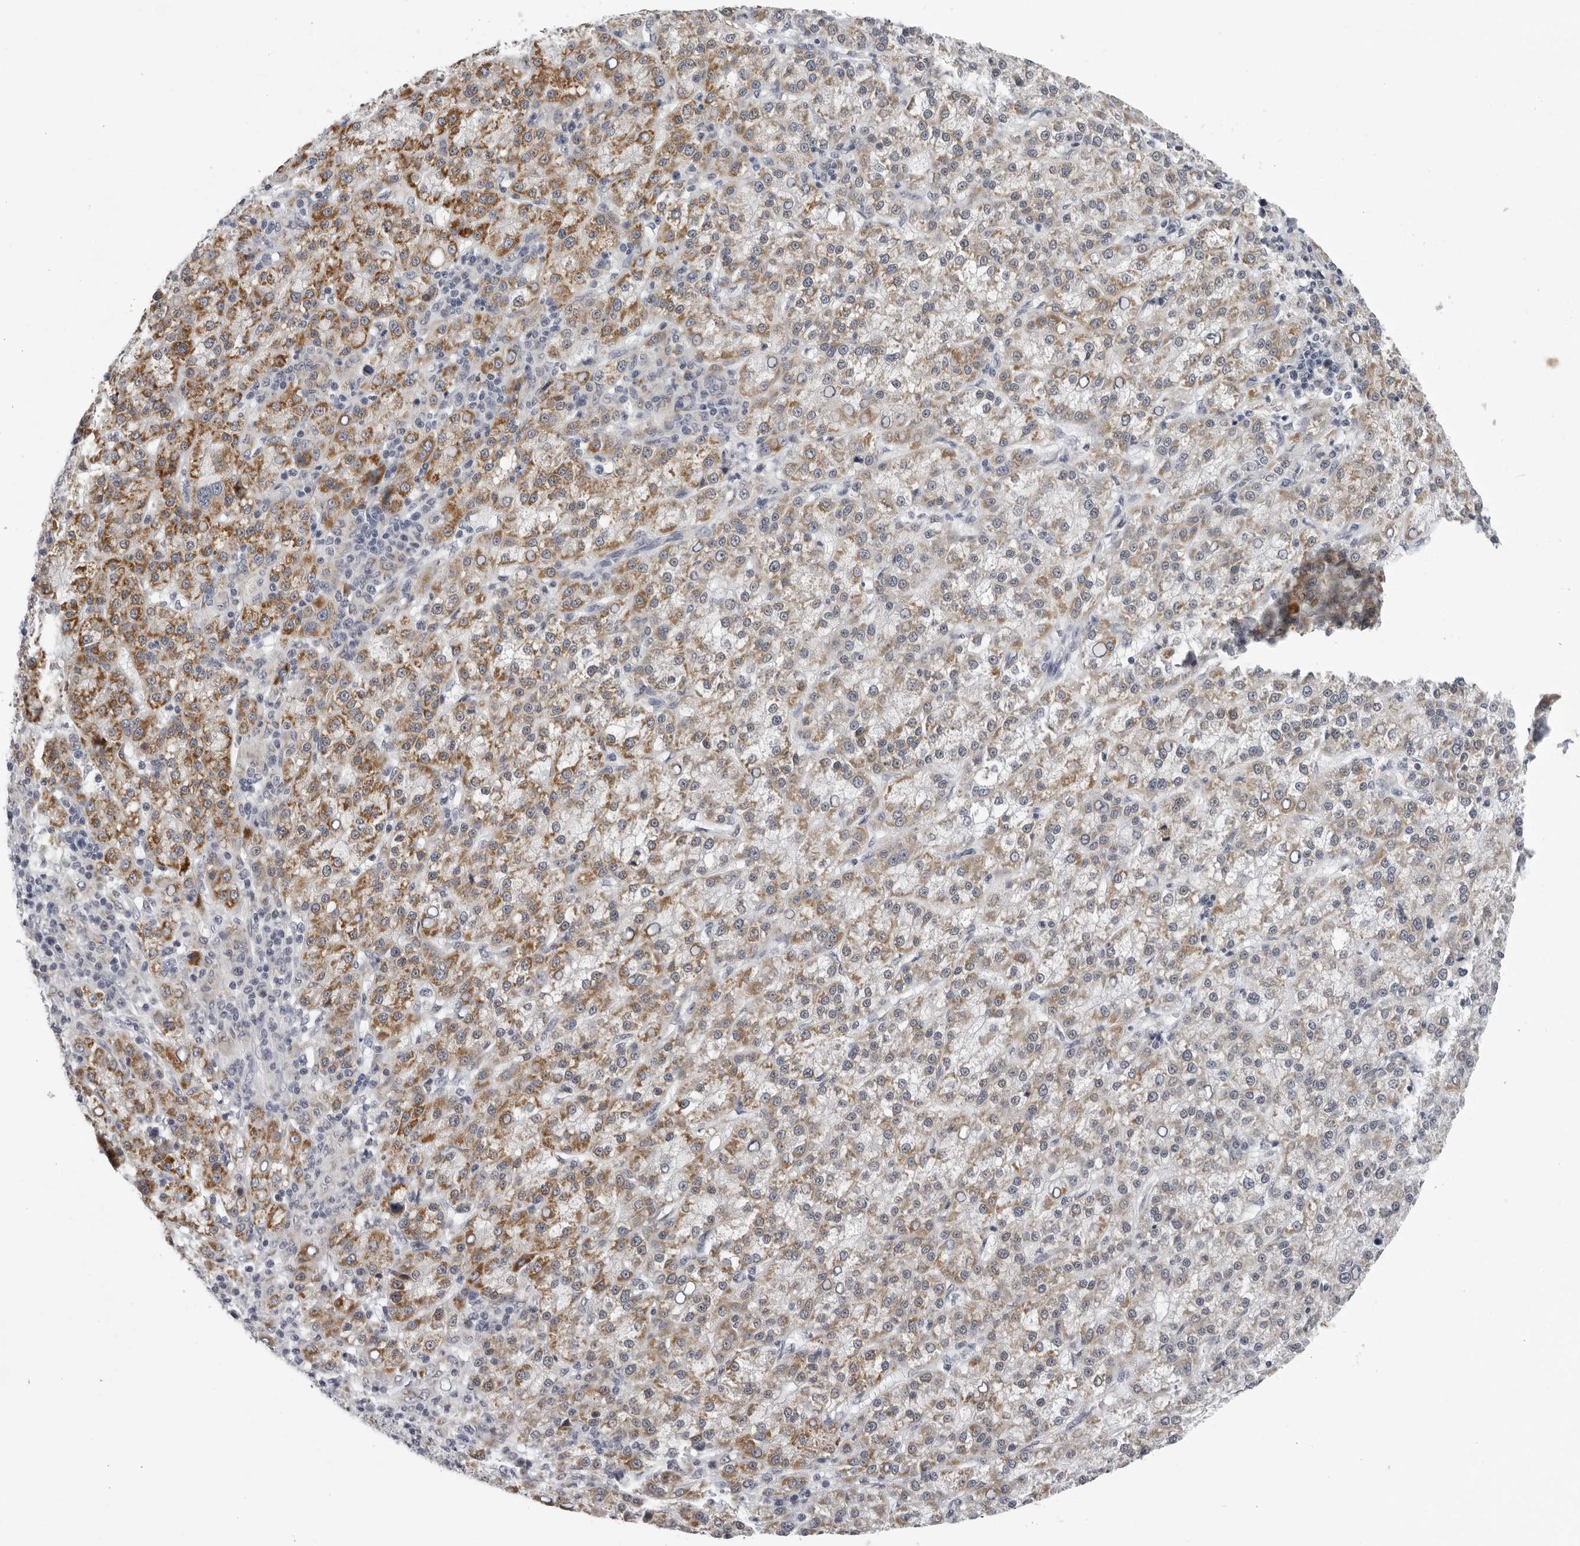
{"staining": {"intensity": "moderate", "quantity": ">75%", "location": "cytoplasmic/membranous"}, "tissue": "liver cancer", "cell_type": "Tumor cells", "image_type": "cancer", "snomed": [{"axis": "morphology", "description": "Carcinoma, Hepatocellular, NOS"}, {"axis": "topography", "description": "Liver"}], "caption": "Protein expression analysis of human liver cancer reveals moderate cytoplasmic/membranous positivity in about >75% of tumor cells.", "gene": "CPT2", "patient": {"sex": "female", "age": 58}}